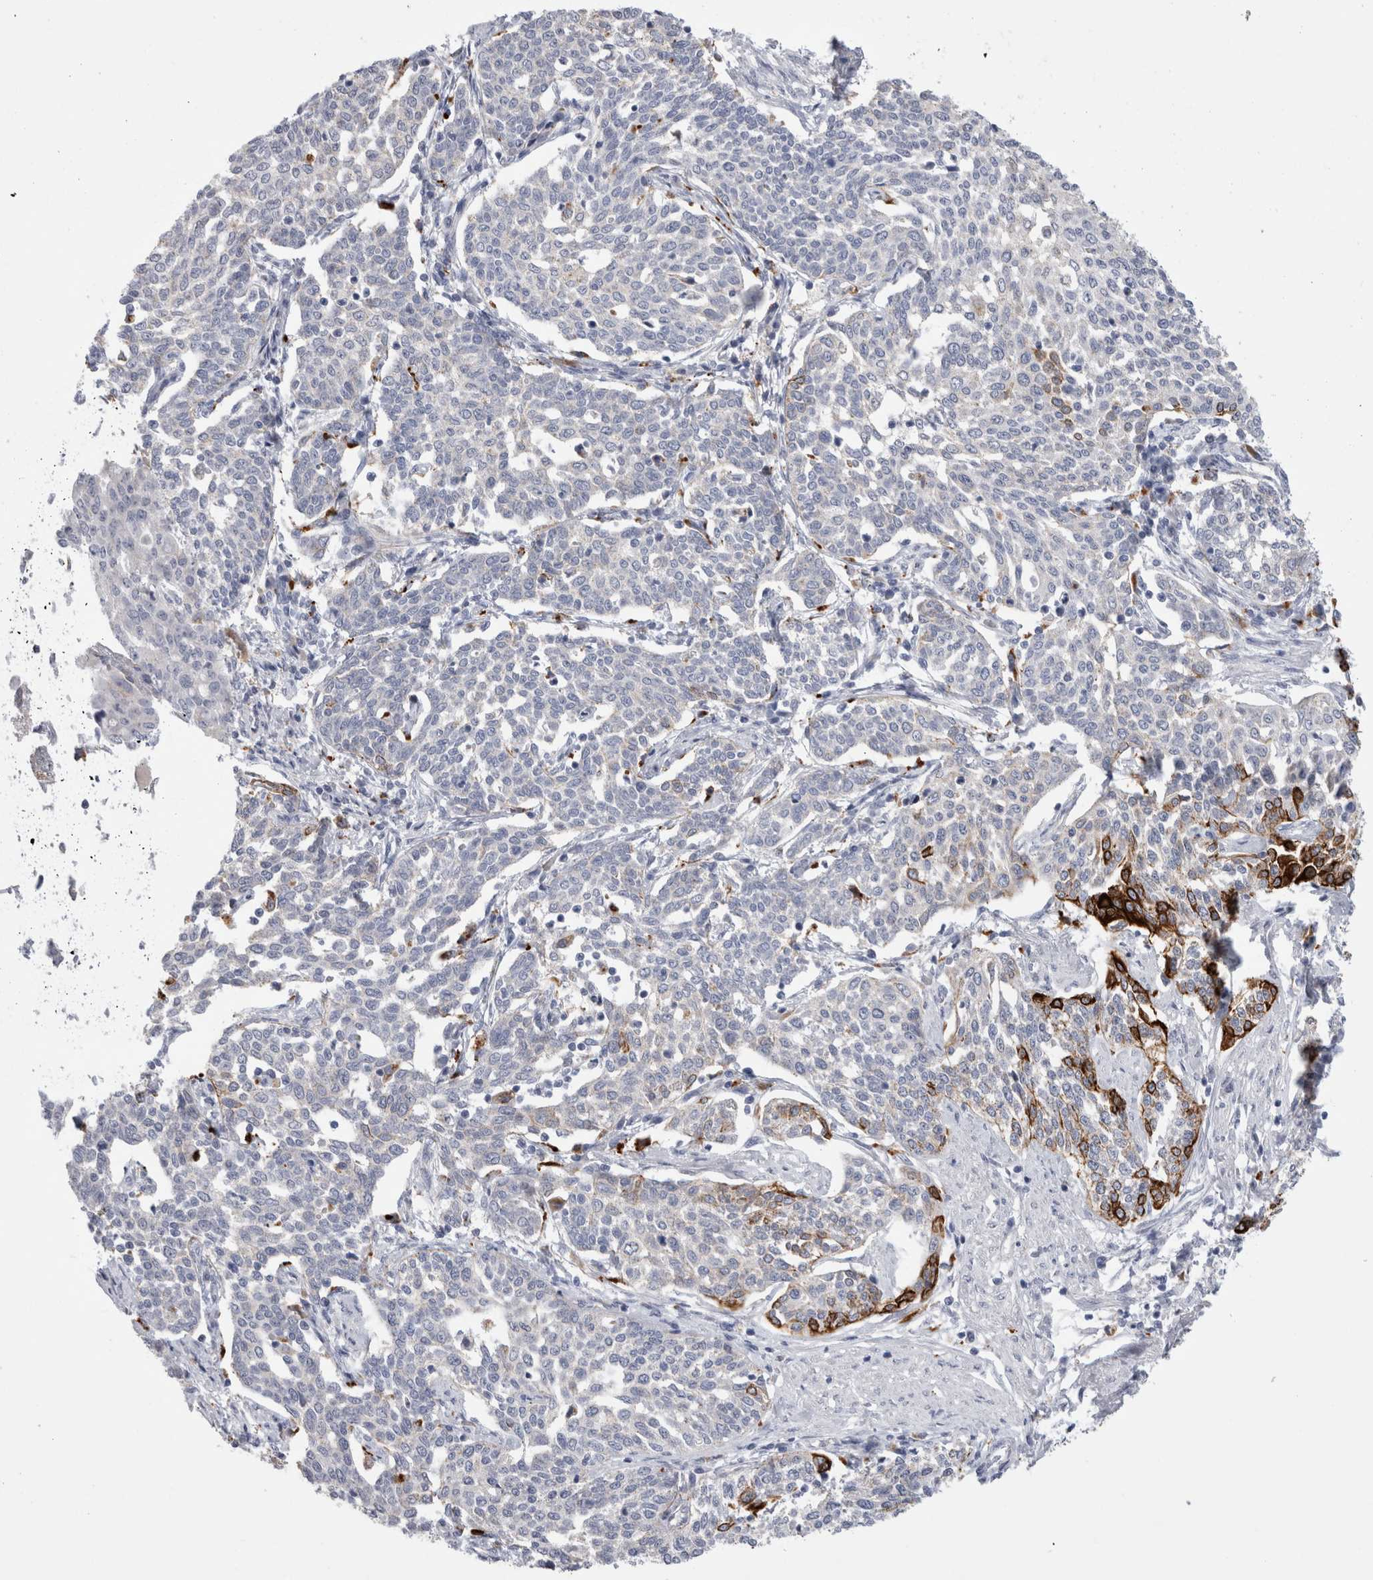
{"staining": {"intensity": "strong", "quantity": "<25%", "location": "cytoplasmic/membranous"}, "tissue": "cervical cancer", "cell_type": "Tumor cells", "image_type": "cancer", "snomed": [{"axis": "morphology", "description": "Squamous cell carcinoma, NOS"}, {"axis": "topography", "description": "Cervix"}], "caption": "Strong cytoplasmic/membranous staining is identified in about <25% of tumor cells in cervical cancer (squamous cell carcinoma). (DAB IHC with brightfield microscopy, high magnification).", "gene": "GAA", "patient": {"sex": "female", "age": 34}}